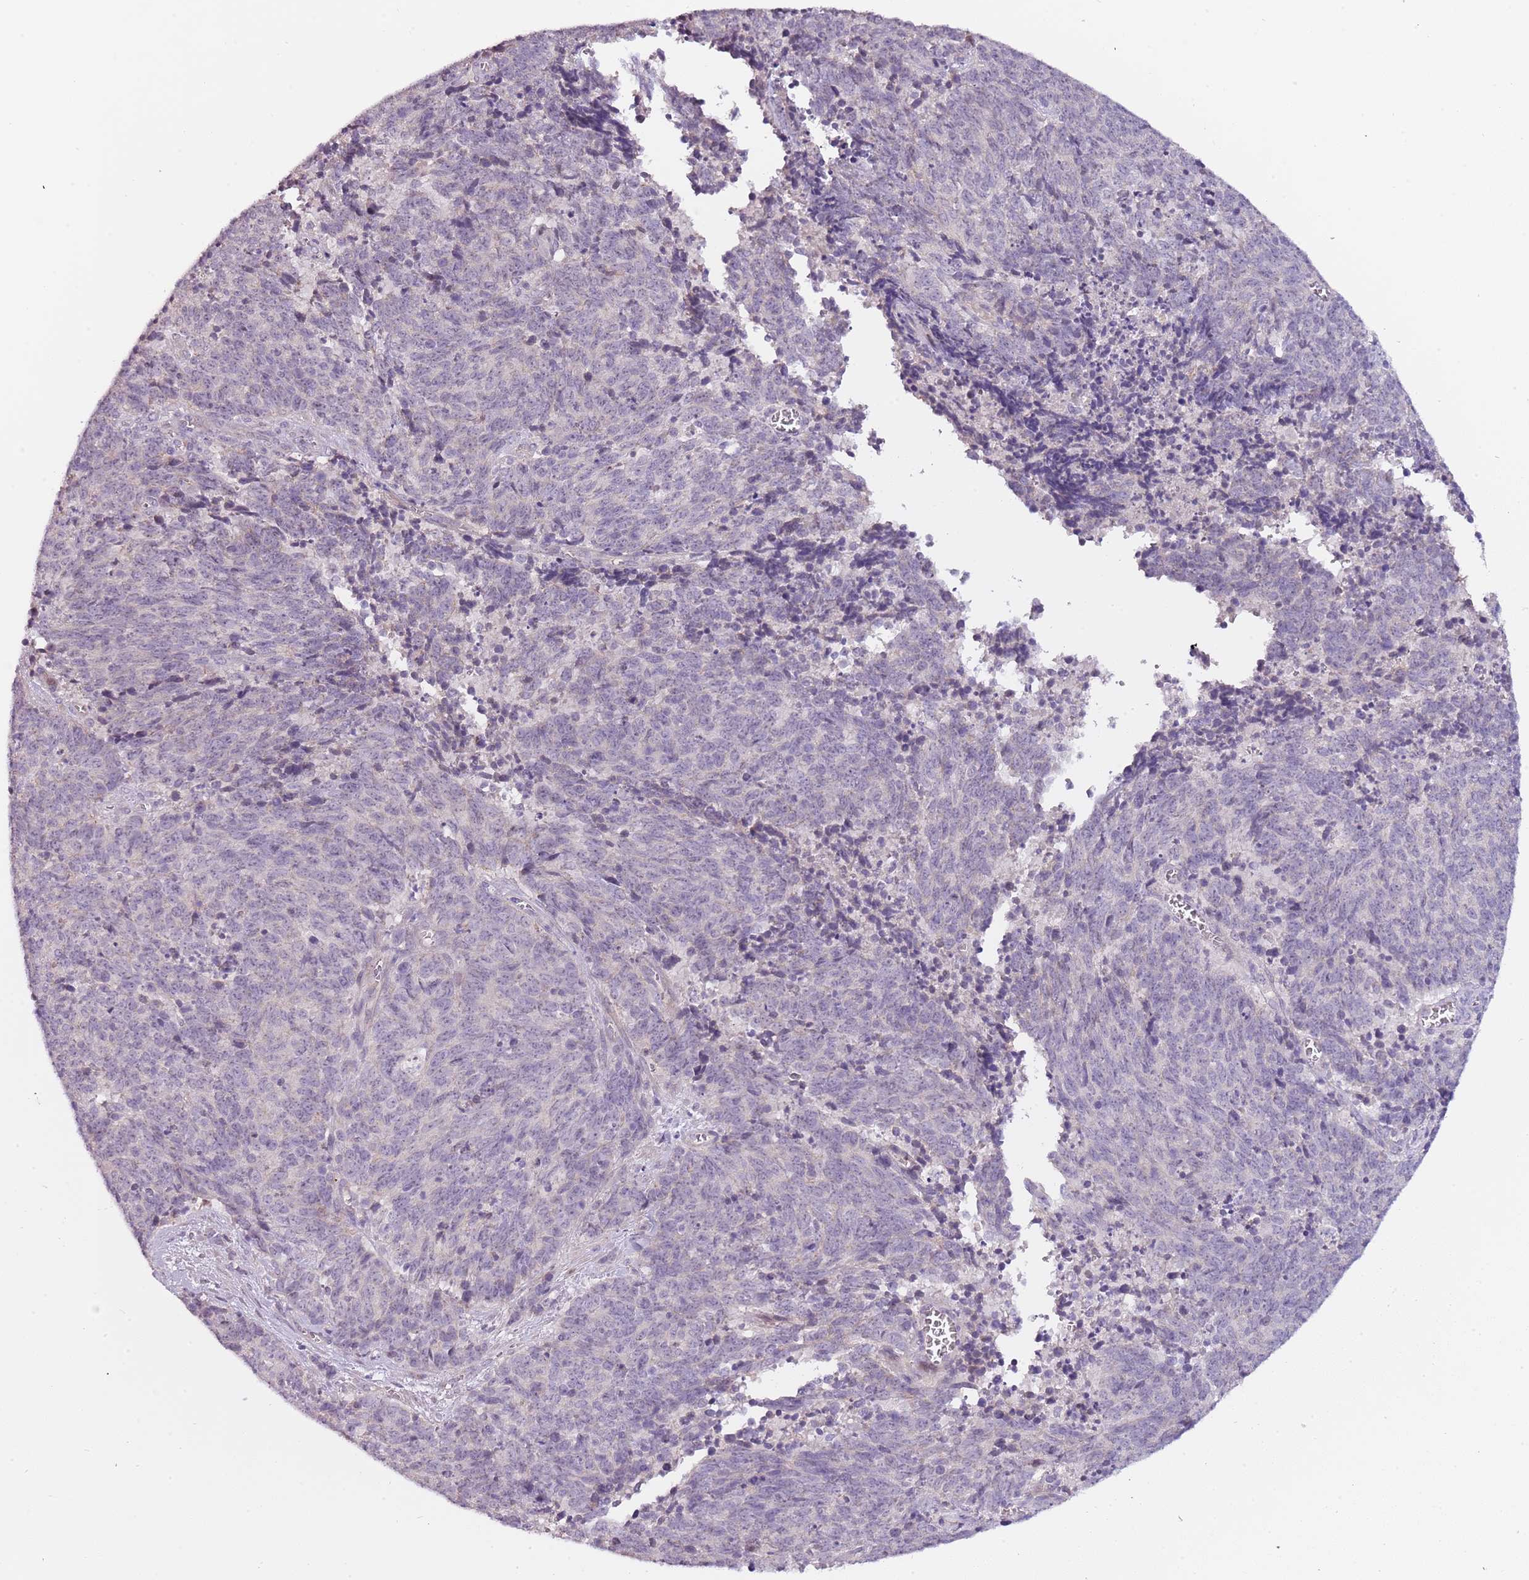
{"staining": {"intensity": "negative", "quantity": "none", "location": "none"}, "tissue": "cervical cancer", "cell_type": "Tumor cells", "image_type": "cancer", "snomed": [{"axis": "morphology", "description": "Squamous cell carcinoma, NOS"}, {"axis": "topography", "description": "Cervix"}], "caption": "A photomicrograph of human cervical squamous cell carcinoma is negative for staining in tumor cells.", "gene": "NKX2-3", "patient": {"sex": "female", "age": 29}}